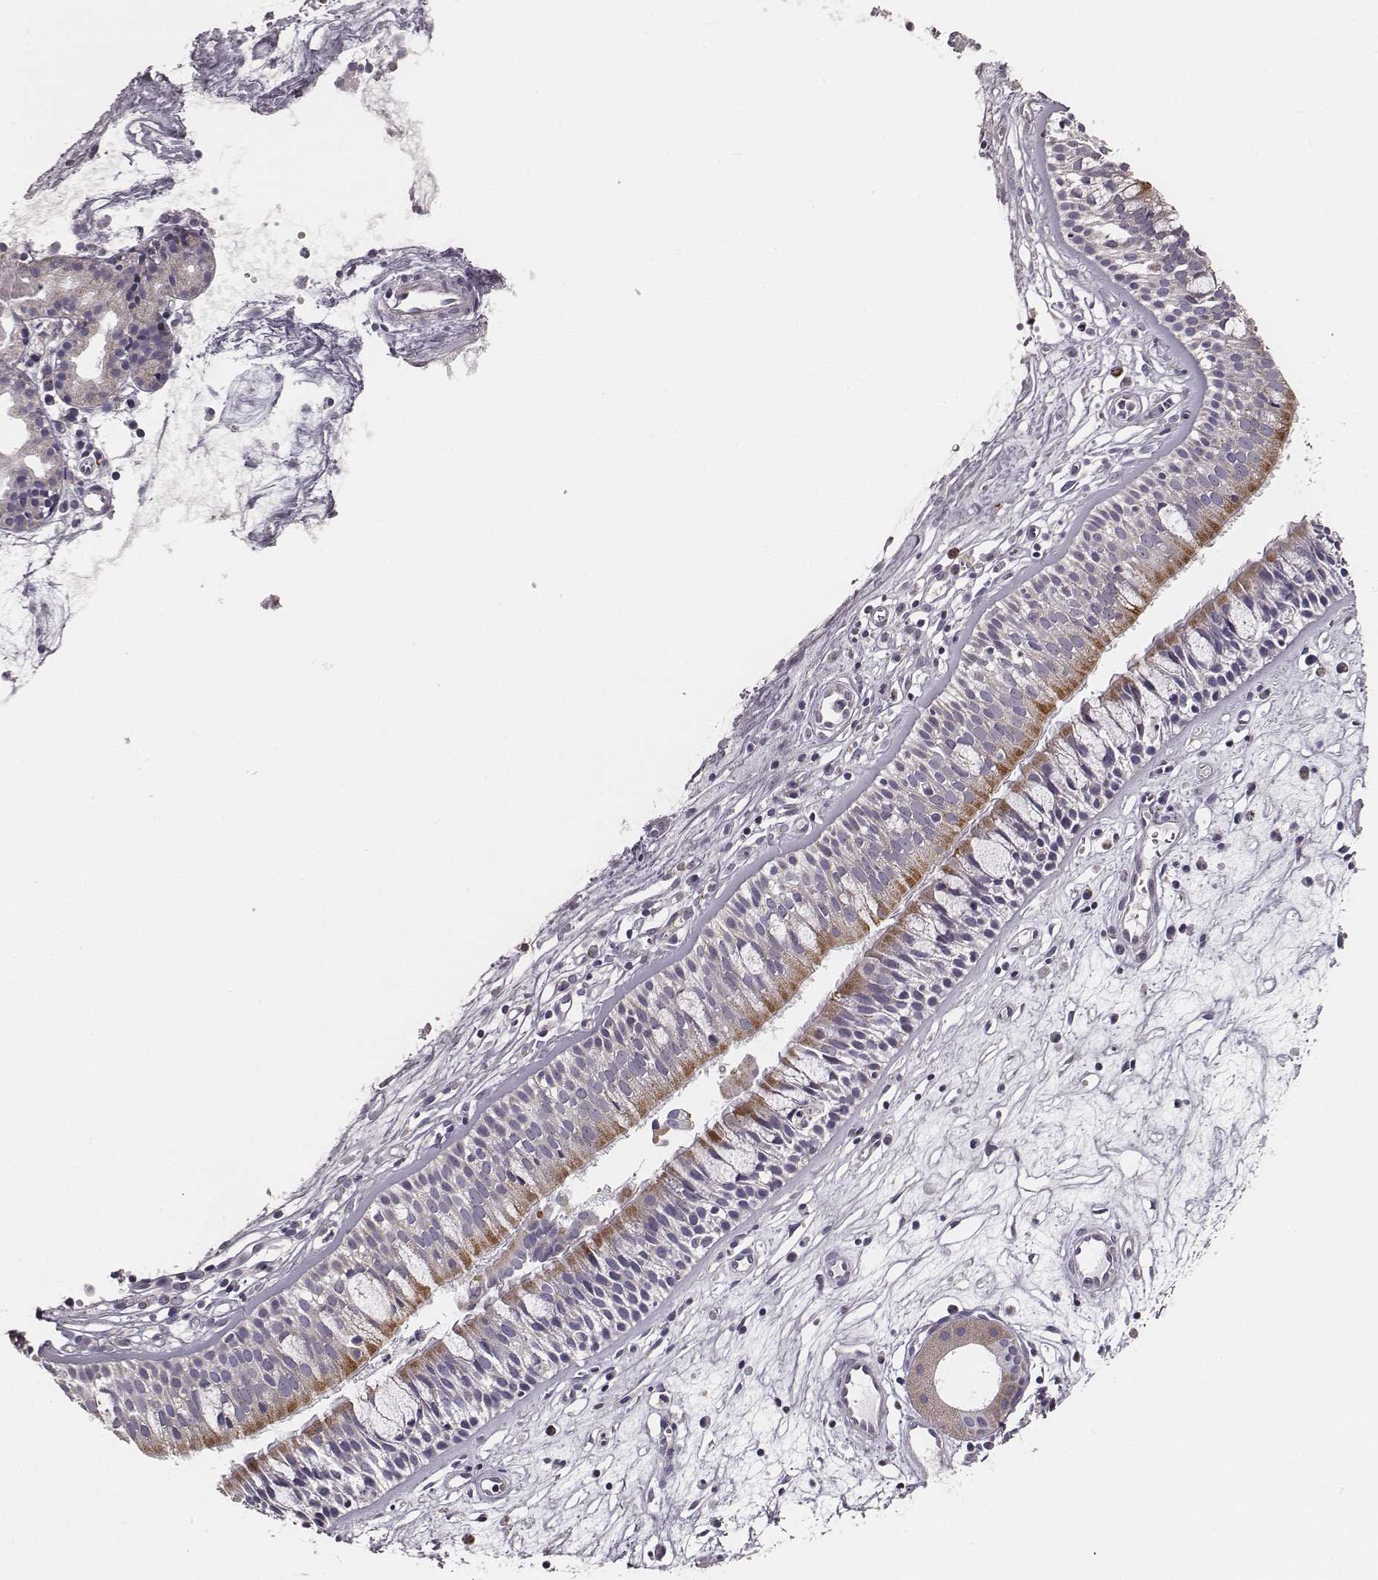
{"staining": {"intensity": "moderate", "quantity": "25%-75%", "location": "cytoplasmic/membranous"}, "tissue": "nasopharynx", "cell_type": "Respiratory epithelial cells", "image_type": "normal", "snomed": [{"axis": "morphology", "description": "Normal tissue, NOS"}, {"axis": "topography", "description": "Nasopharynx"}], "caption": "A high-resolution histopathology image shows IHC staining of benign nasopharynx, which exhibits moderate cytoplasmic/membranous staining in about 25%-75% of respiratory epithelial cells.", "gene": "UBL4B", "patient": {"sex": "female", "age": 68}}